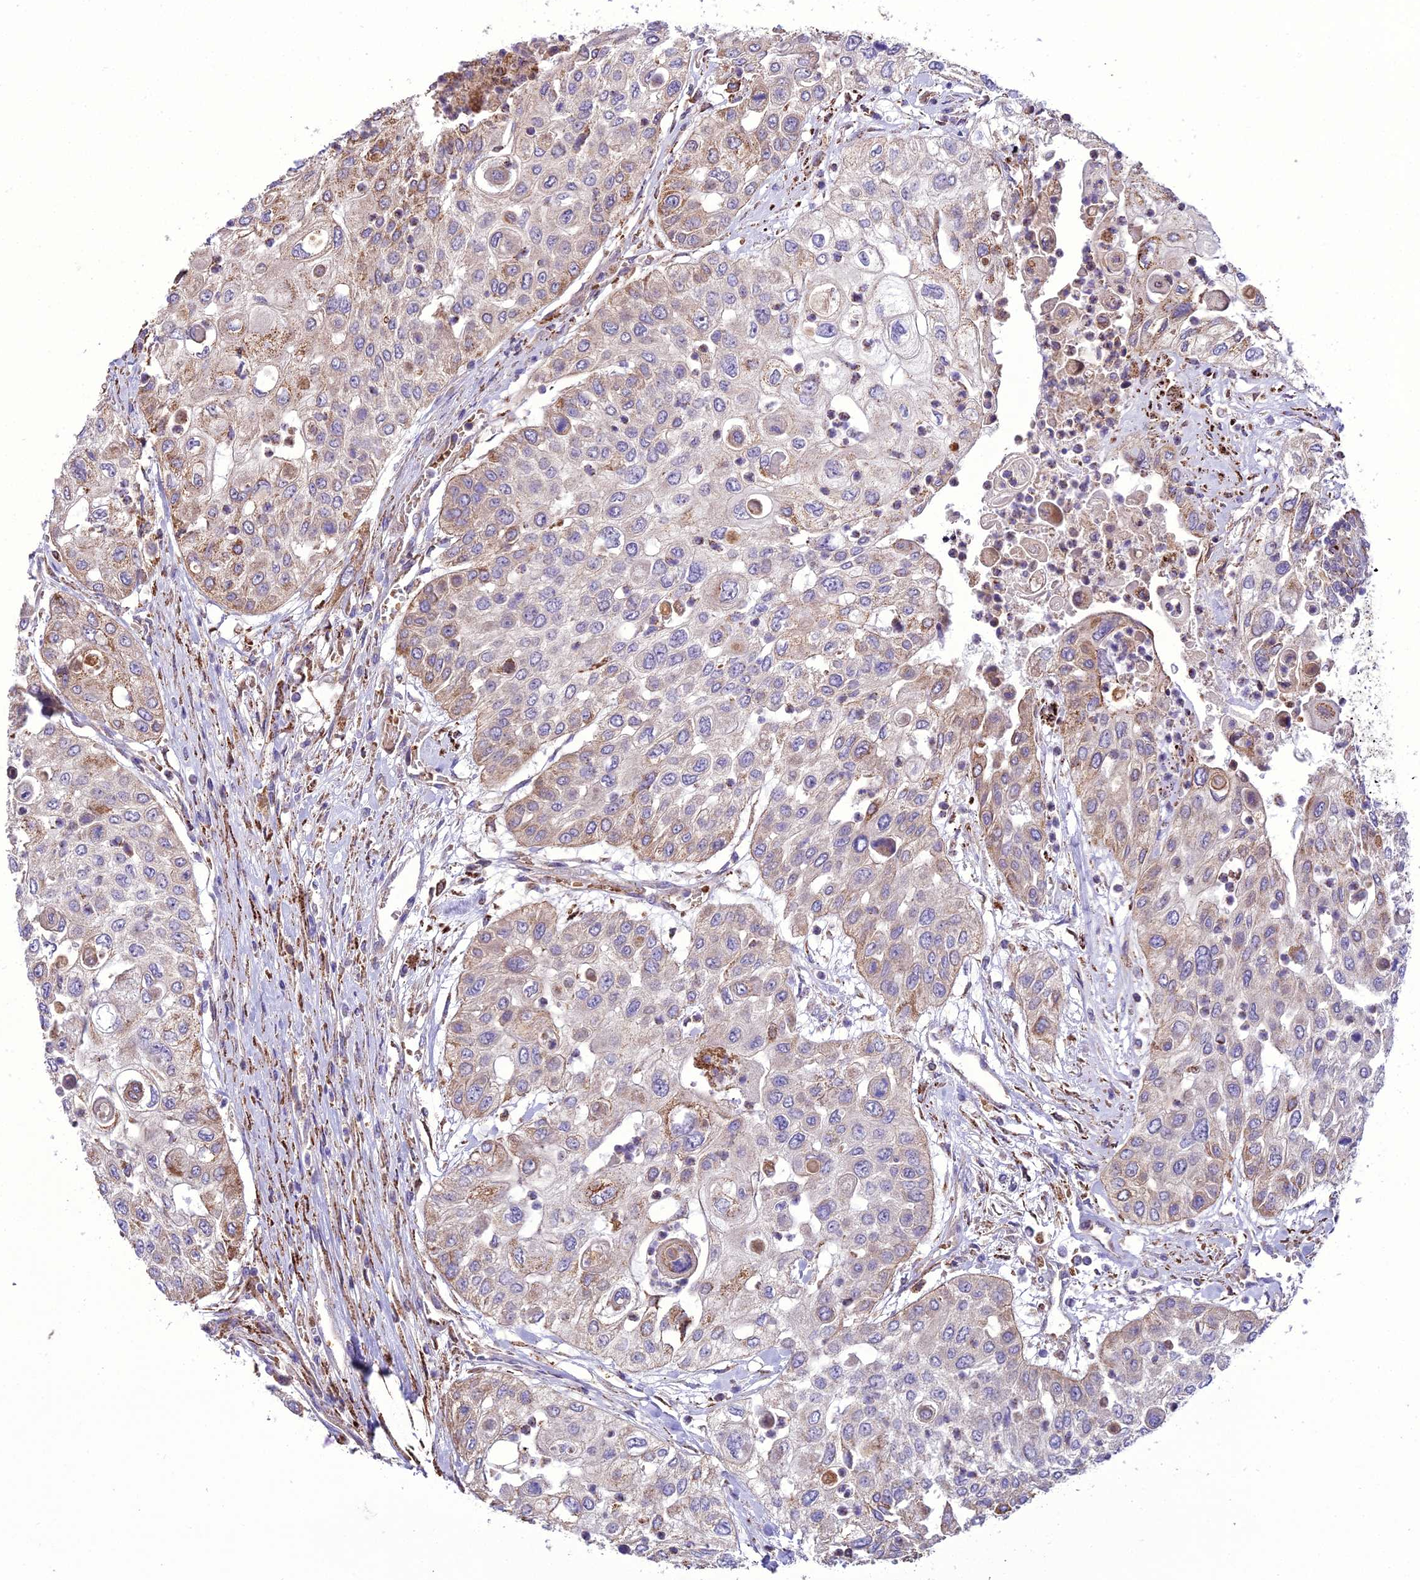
{"staining": {"intensity": "weak", "quantity": "25%-75%", "location": "cytoplasmic/membranous"}, "tissue": "urothelial cancer", "cell_type": "Tumor cells", "image_type": "cancer", "snomed": [{"axis": "morphology", "description": "Urothelial carcinoma, High grade"}, {"axis": "topography", "description": "Urinary bladder"}], "caption": "Human urothelial cancer stained for a protein (brown) displays weak cytoplasmic/membranous positive staining in approximately 25%-75% of tumor cells.", "gene": "TBC1D24", "patient": {"sex": "female", "age": 79}}